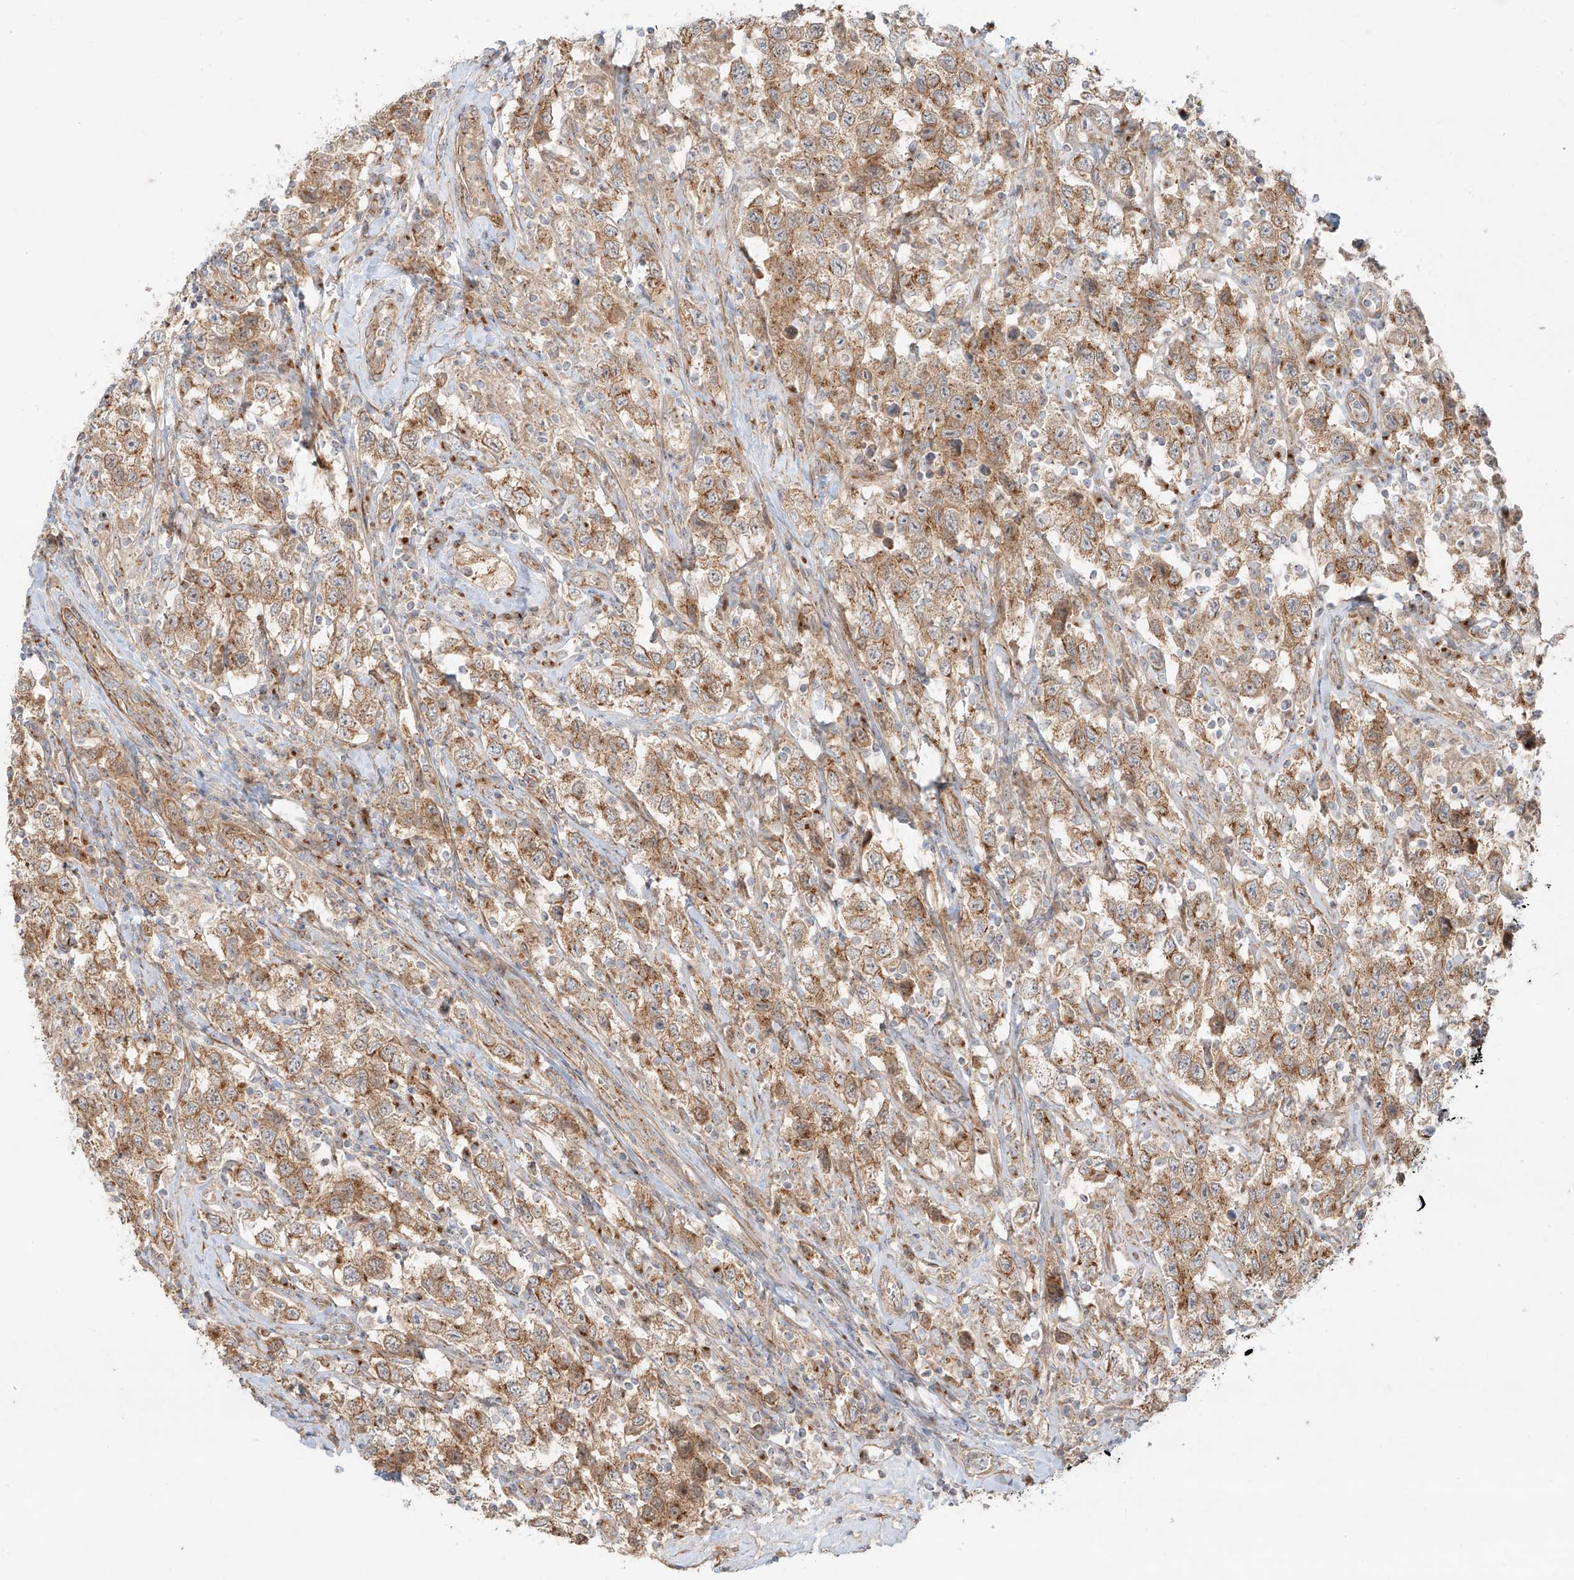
{"staining": {"intensity": "moderate", "quantity": ">75%", "location": "cytoplasmic/membranous"}, "tissue": "testis cancer", "cell_type": "Tumor cells", "image_type": "cancer", "snomed": [{"axis": "morphology", "description": "Seminoma, NOS"}, {"axis": "topography", "description": "Testis"}], "caption": "IHC of human testis seminoma demonstrates medium levels of moderate cytoplasmic/membranous positivity in approximately >75% of tumor cells.", "gene": "ZNF287", "patient": {"sex": "male", "age": 41}}